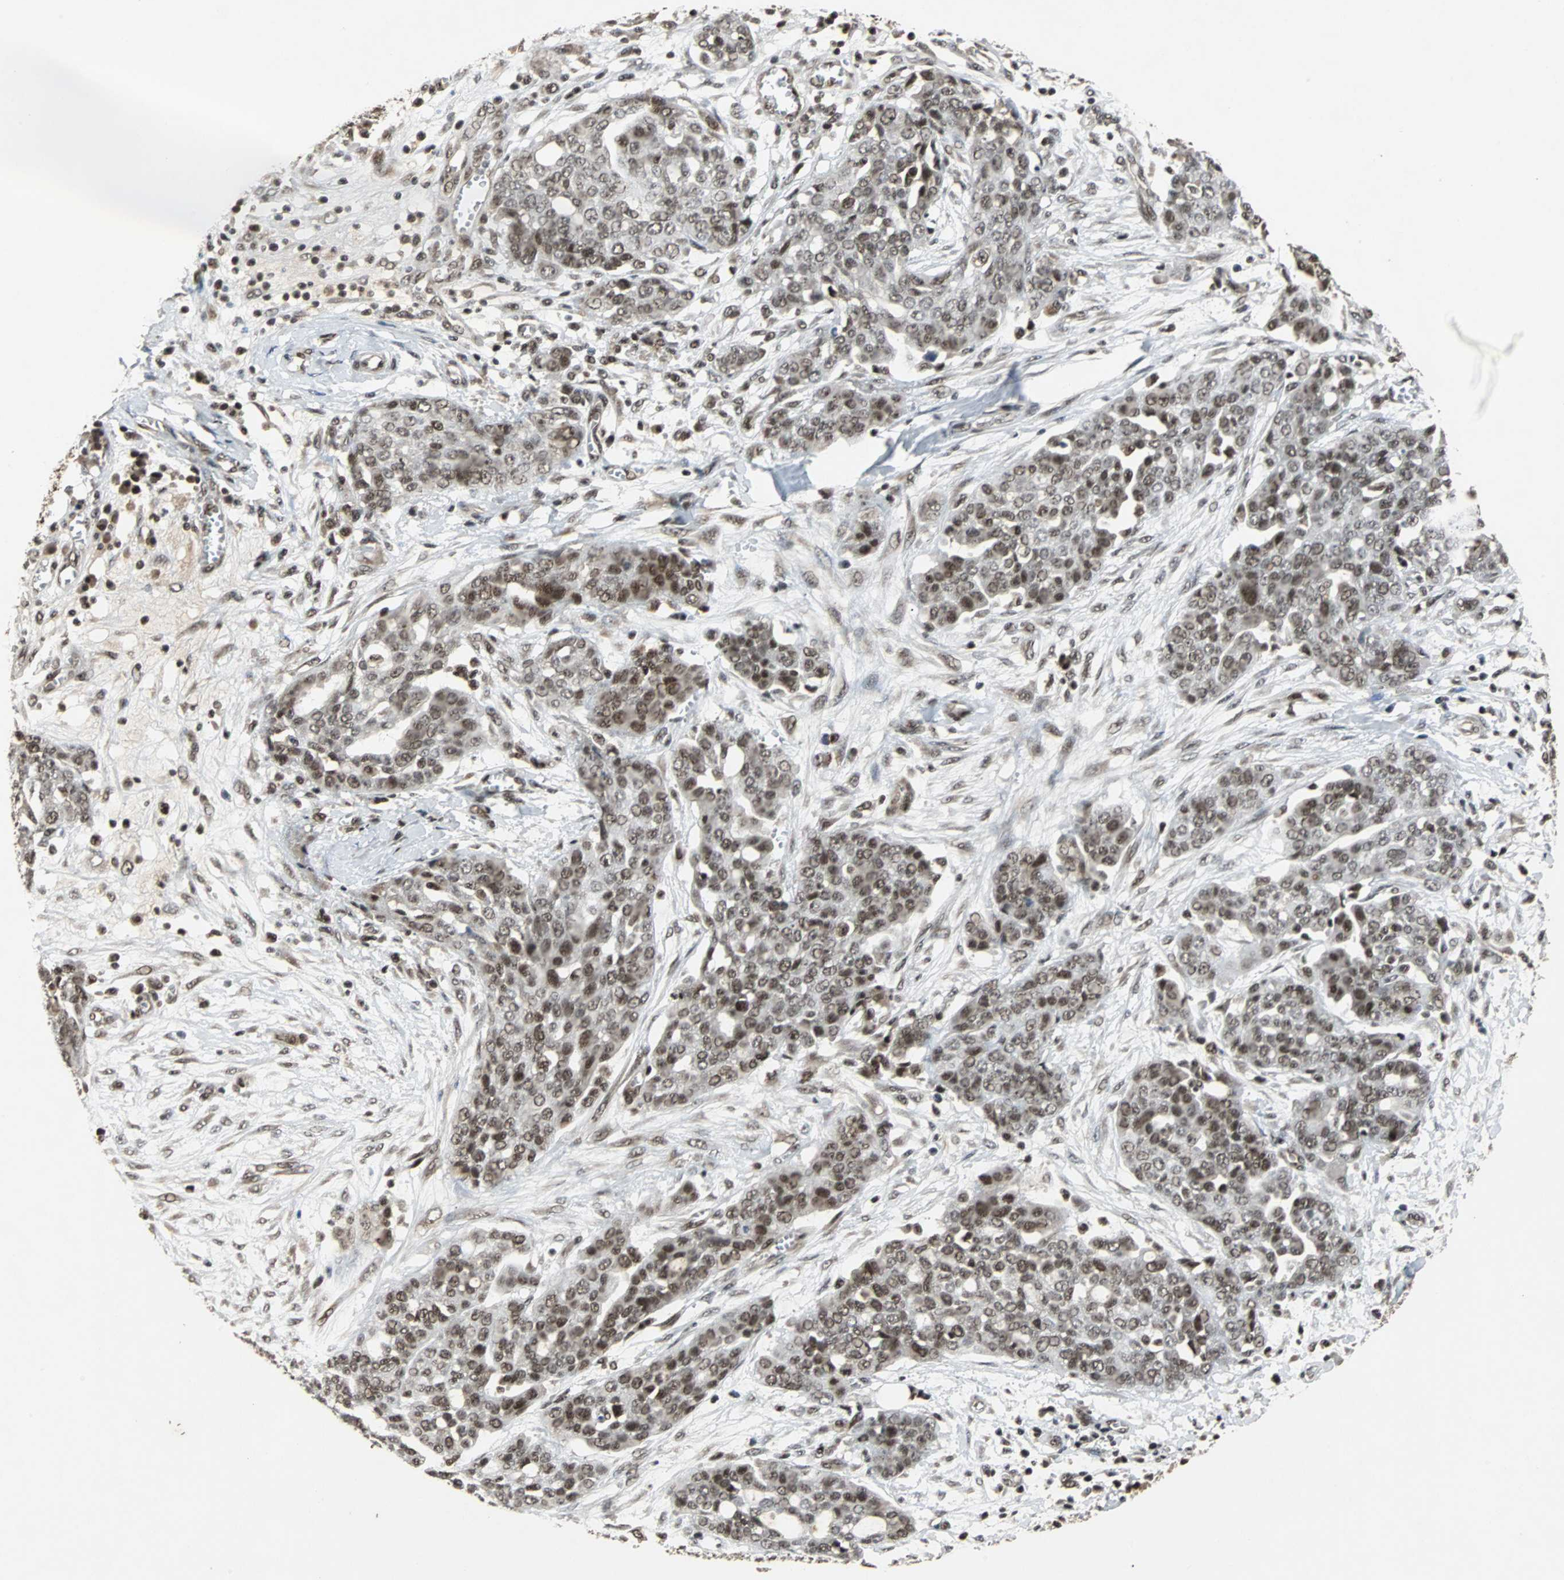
{"staining": {"intensity": "moderate", "quantity": ">75%", "location": "nuclear"}, "tissue": "ovarian cancer", "cell_type": "Tumor cells", "image_type": "cancer", "snomed": [{"axis": "morphology", "description": "Cystadenocarcinoma, serous, NOS"}, {"axis": "topography", "description": "Soft tissue"}, {"axis": "topography", "description": "Ovary"}], "caption": "Ovarian serous cystadenocarcinoma tissue displays moderate nuclear positivity in about >75% of tumor cells, visualized by immunohistochemistry. Using DAB (3,3'-diaminobenzidine) (brown) and hematoxylin (blue) stains, captured at high magnification using brightfield microscopy.", "gene": "TAF5", "patient": {"sex": "female", "age": 57}}